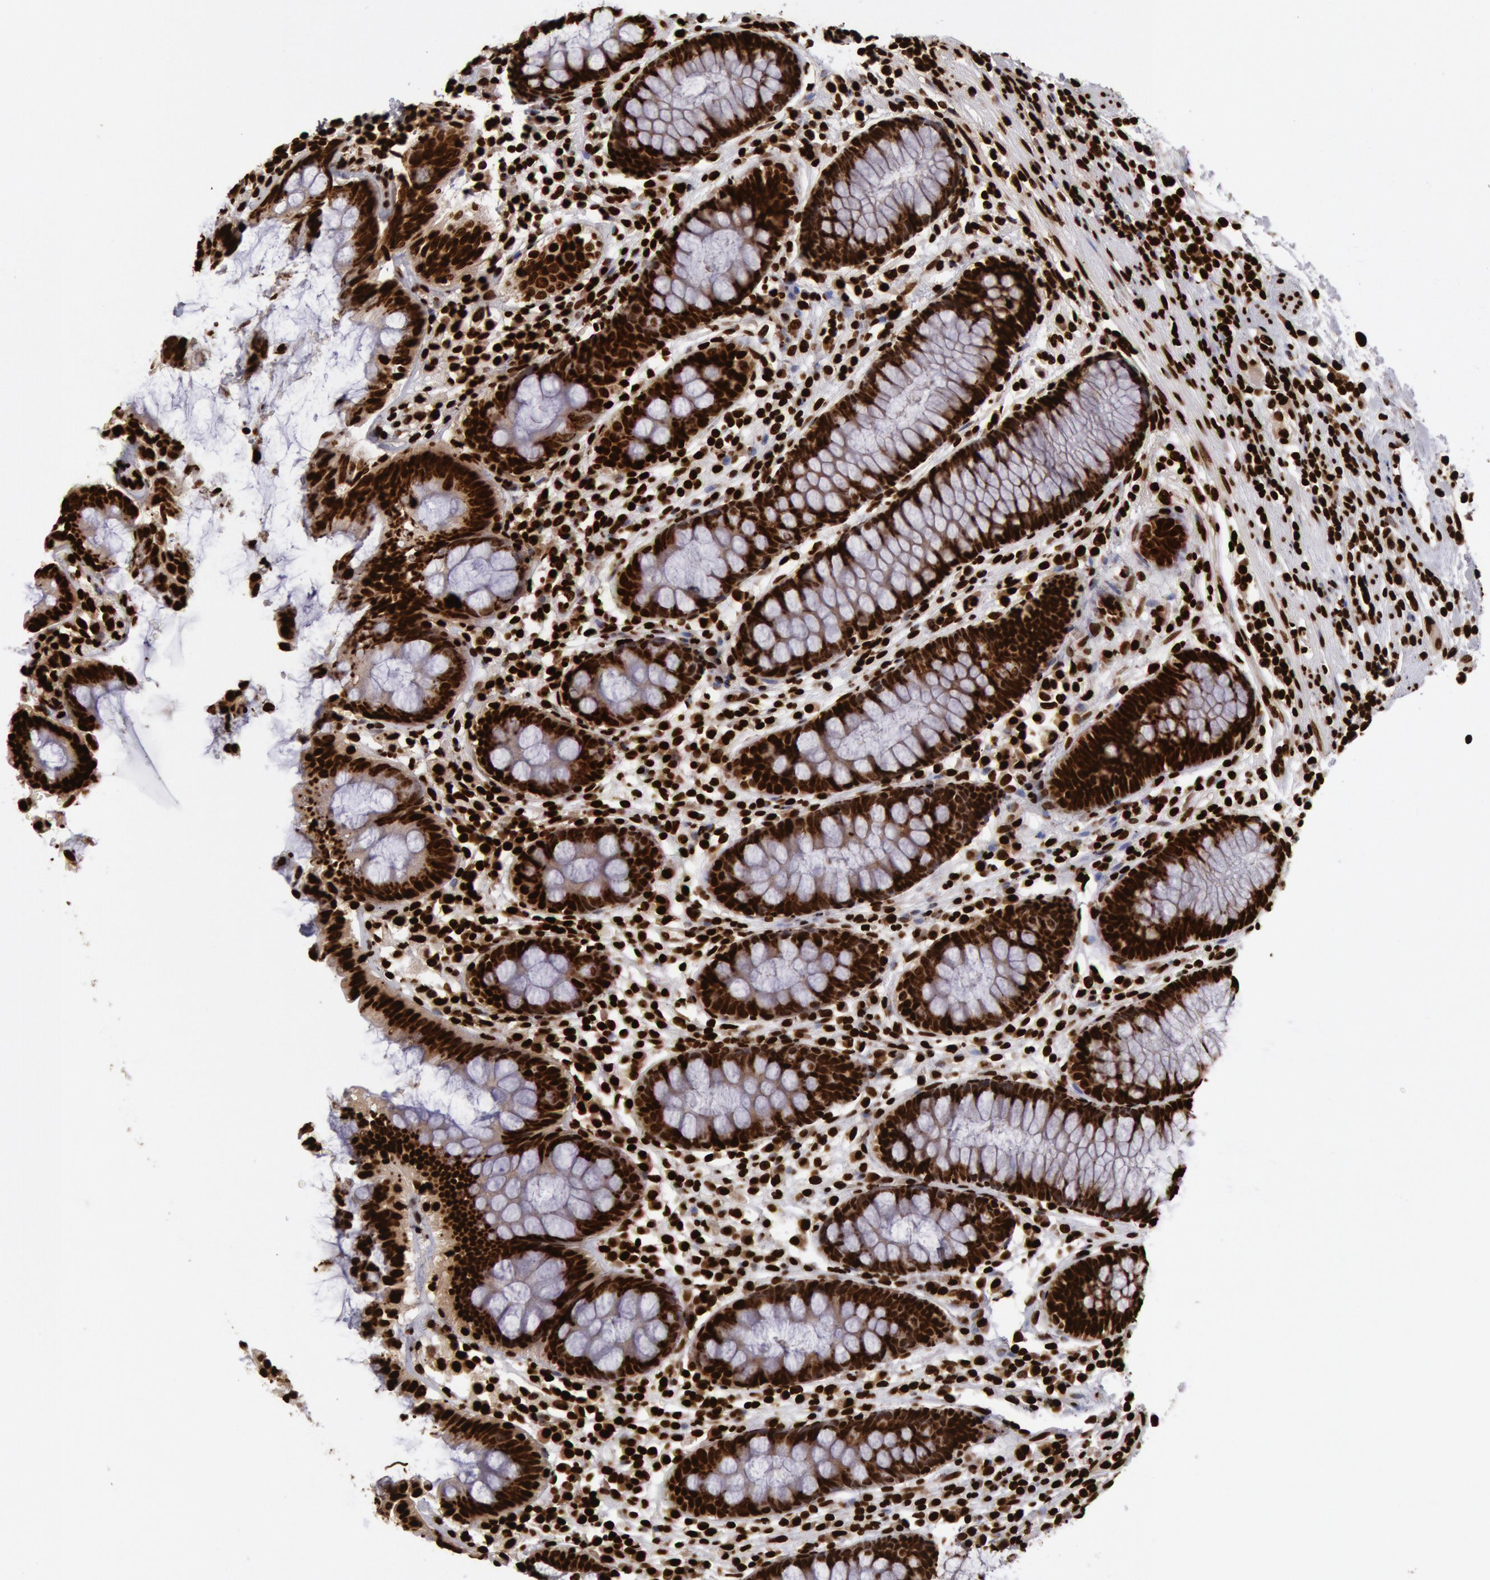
{"staining": {"intensity": "strong", "quantity": ">75%", "location": "nuclear"}, "tissue": "rectum", "cell_type": "Glandular cells", "image_type": "normal", "snomed": [{"axis": "morphology", "description": "Normal tissue, NOS"}, {"axis": "topography", "description": "Rectum"}], "caption": "This photomicrograph shows immunohistochemistry staining of benign rectum, with high strong nuclear positivity in about >75% of glandular cells.", "gene": "H3", "patient": {"sex": "female", "age": 66}}